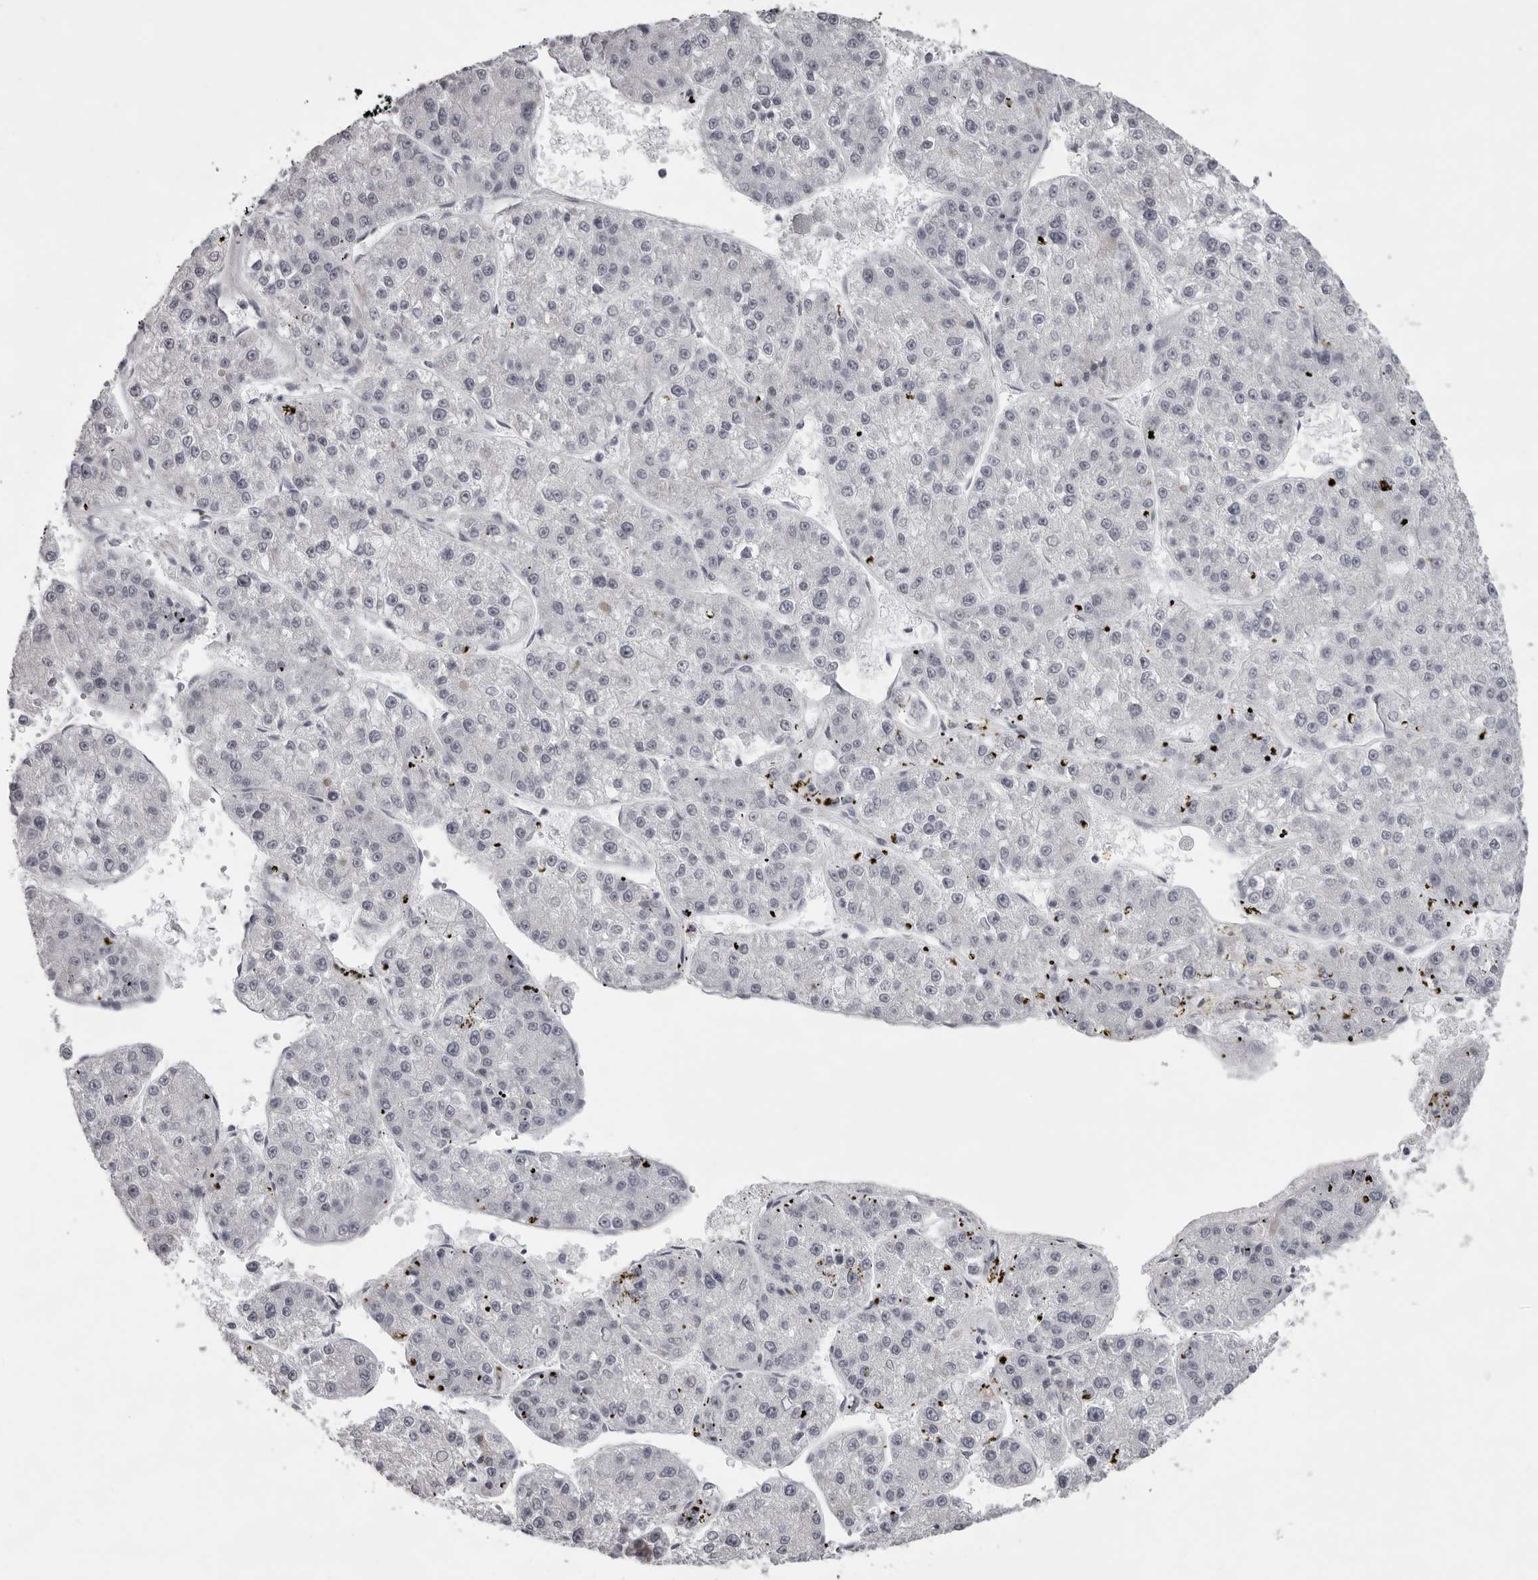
{"staining": {"intensity": "negative", "quantity": "none", "location": "none"}, "tissue": "liver cancer", "cell_type": "Tumor cells", "image_type": "cancer", "snomed": [{"axis": "morphology", "description": "Carcinoma, Hepatocellular, NOS"}, {"axis": "topography", "description": "Liver"}], "caption": "This is an immunohistochemistry (IHC) micrograph of hepatocellular carcinoma (liver). There is no expression in tumor cells.", "gene": "NUDT18", "patient": {"sex": "female", "age": 73}}